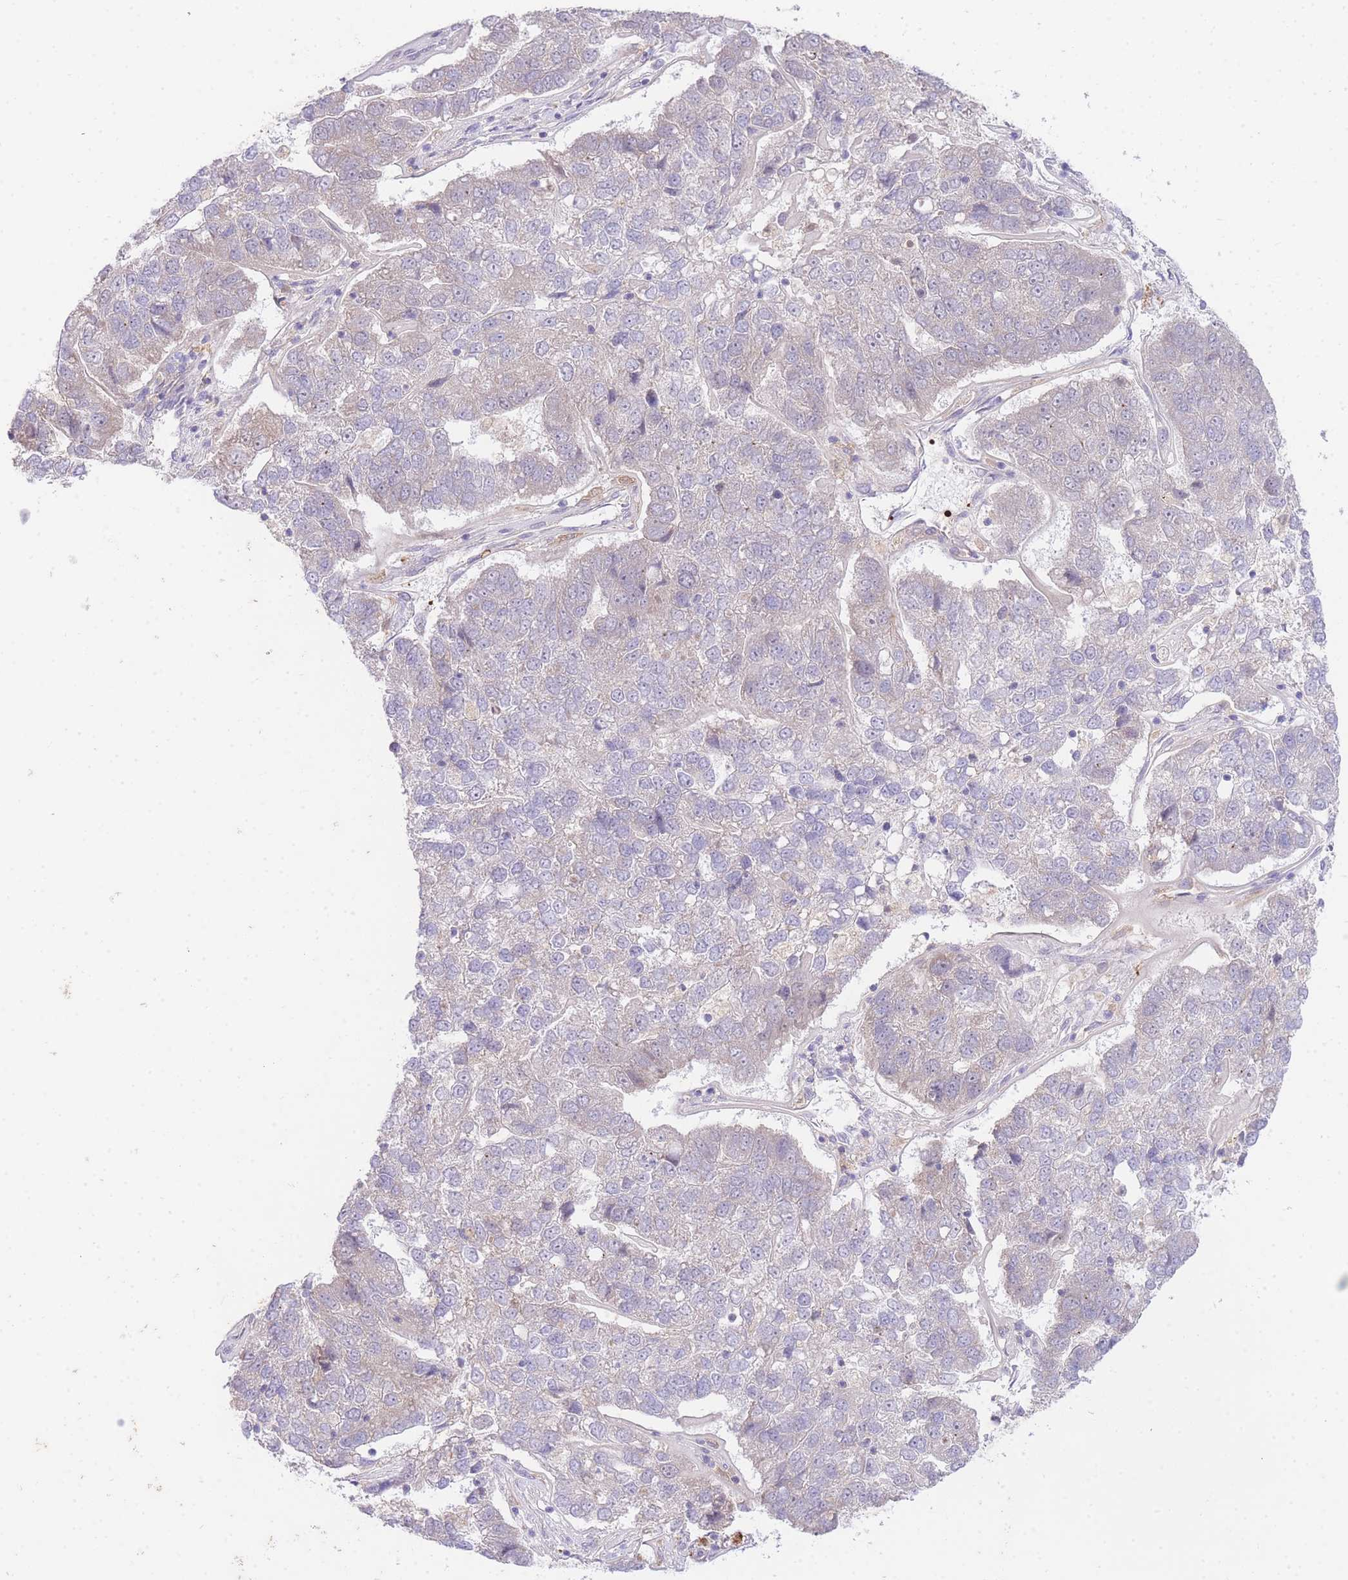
{"staining": {"intensity": "negative", "quantity": "none", "location": "none"}, "tissue": "pancreatic cancer", "cell_type": "Tumor cells", "image_type": "cancer", "snomed": [{"axis": "morphology", "description": "Adenocarcinoma, NOS"}, {"axis": "topography", "description": "Pancreas"}], "caption": "Adenocarcinoma (pancreatic) was stained to show a protein in brown. There is no significant positivity in tumor cells. The staining was performed using DAB (3,3'-diaminobenzidine) to visualize the protein expression in brown, while the nuclei were stained in blue with hematoxylin (Magnification: 20x).", "gene": "SLC25A33", "patient": {"sex": "female", "age": 61}}